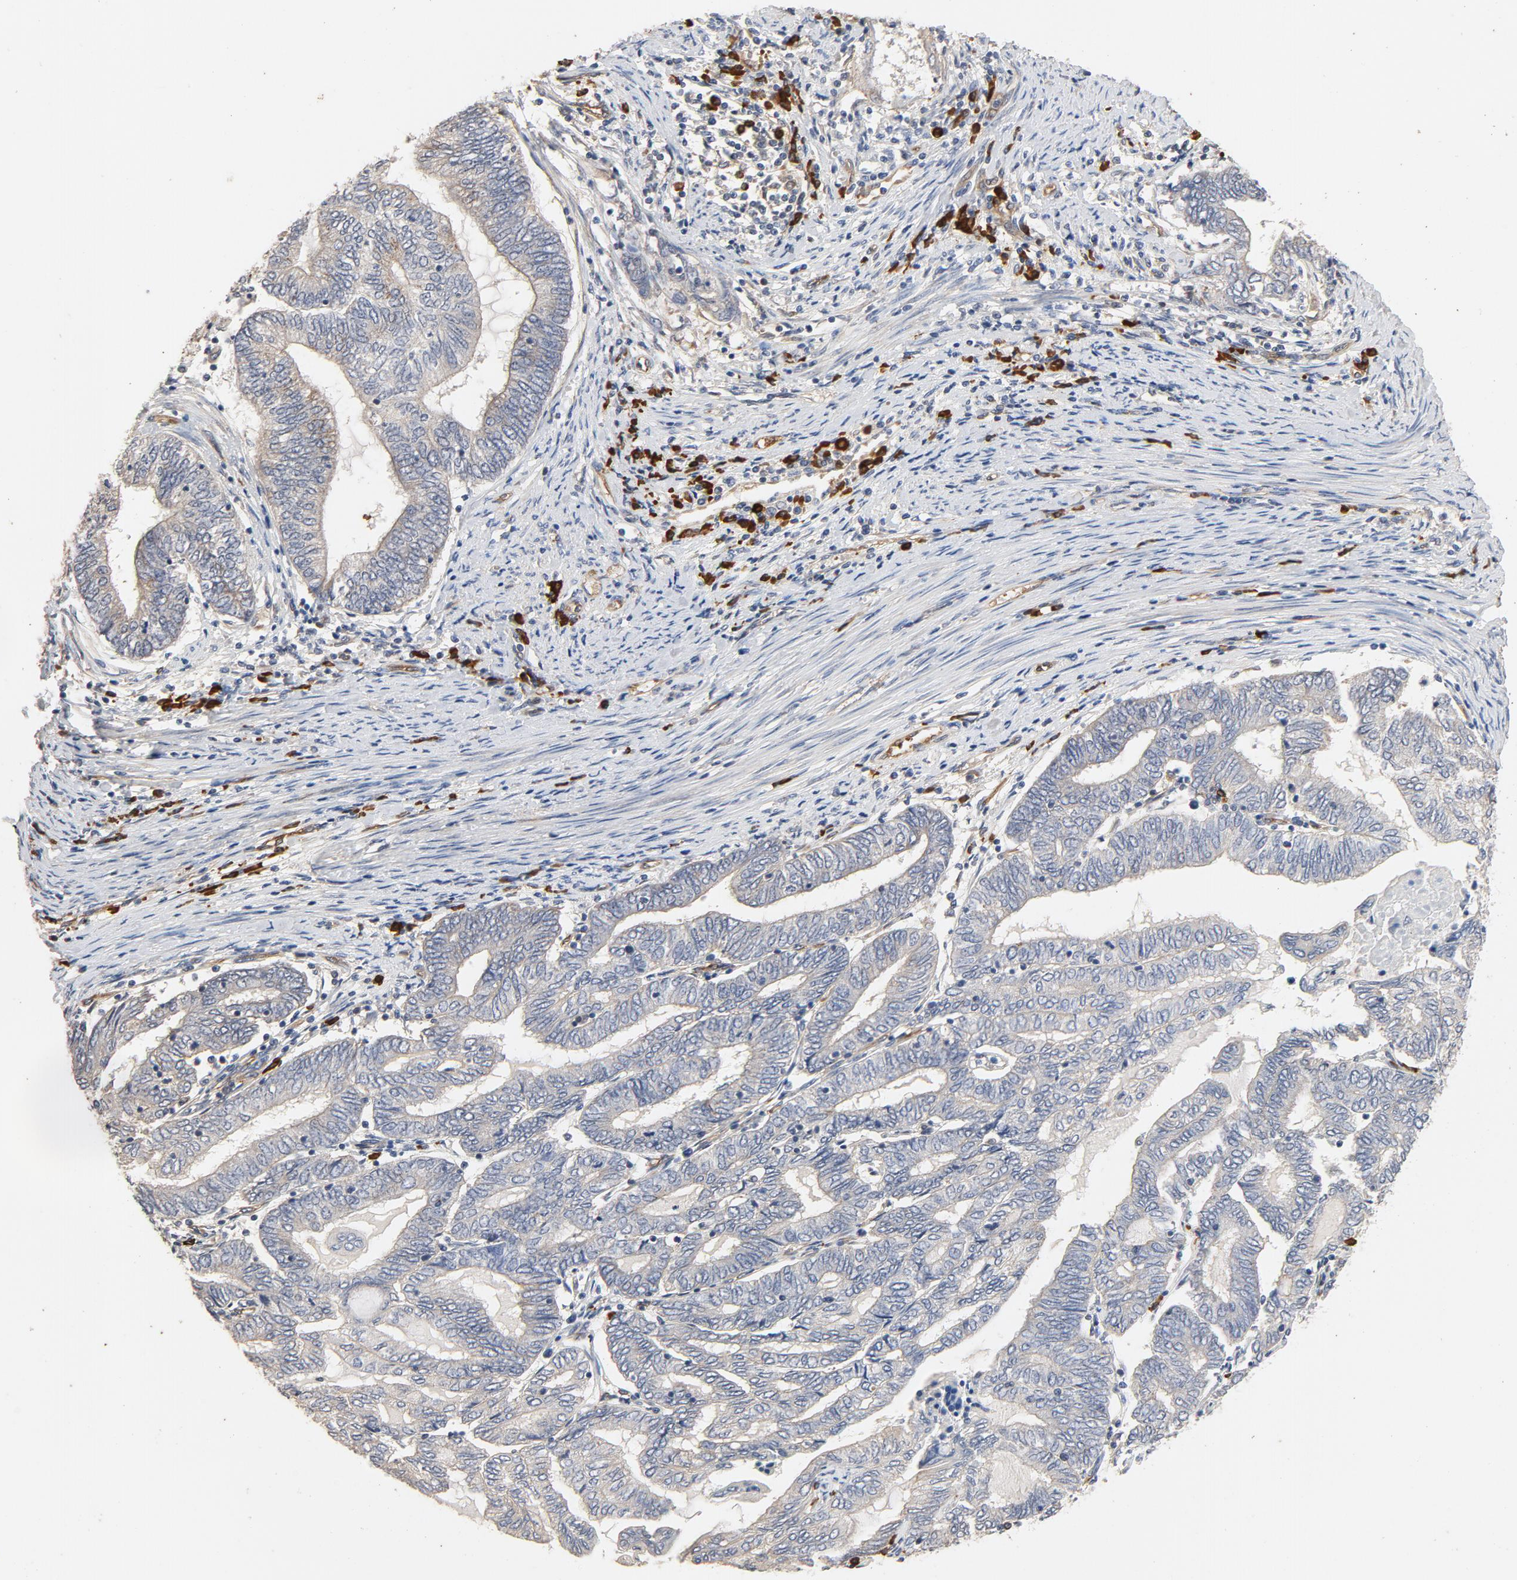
{"staining": {"intensity": "weak", "quantity": ">75%", "location": "cytoplasmic/membranous"}, "tissue": "endometrial cancer", "cell_type": "Tumor cells", "image_type": "cancer", "snomed": [{"axis": "morphology", "description": "Adenocarcinoma, NOS"}, {"axis": "topography", "description": "Uterus"}, {"axis": "topography", "description": "Endometrium"}], "caption": "Immunohistochemistry staining of endometrial adenocarcinoma, which demonstrates low levels of weak cytoplasmic/membranous staining in approximately >75% of tumor cells indicating weak cytoplasmic/membranous protein staining. The staining was performed using DAB (3,3'-diaminobenzidine) (brown) for protein detection and nuclei were counterstained in hematoxylin (blue).", "gene": "UBE2J1", "patient": {"sex": "female", "age": 70}}